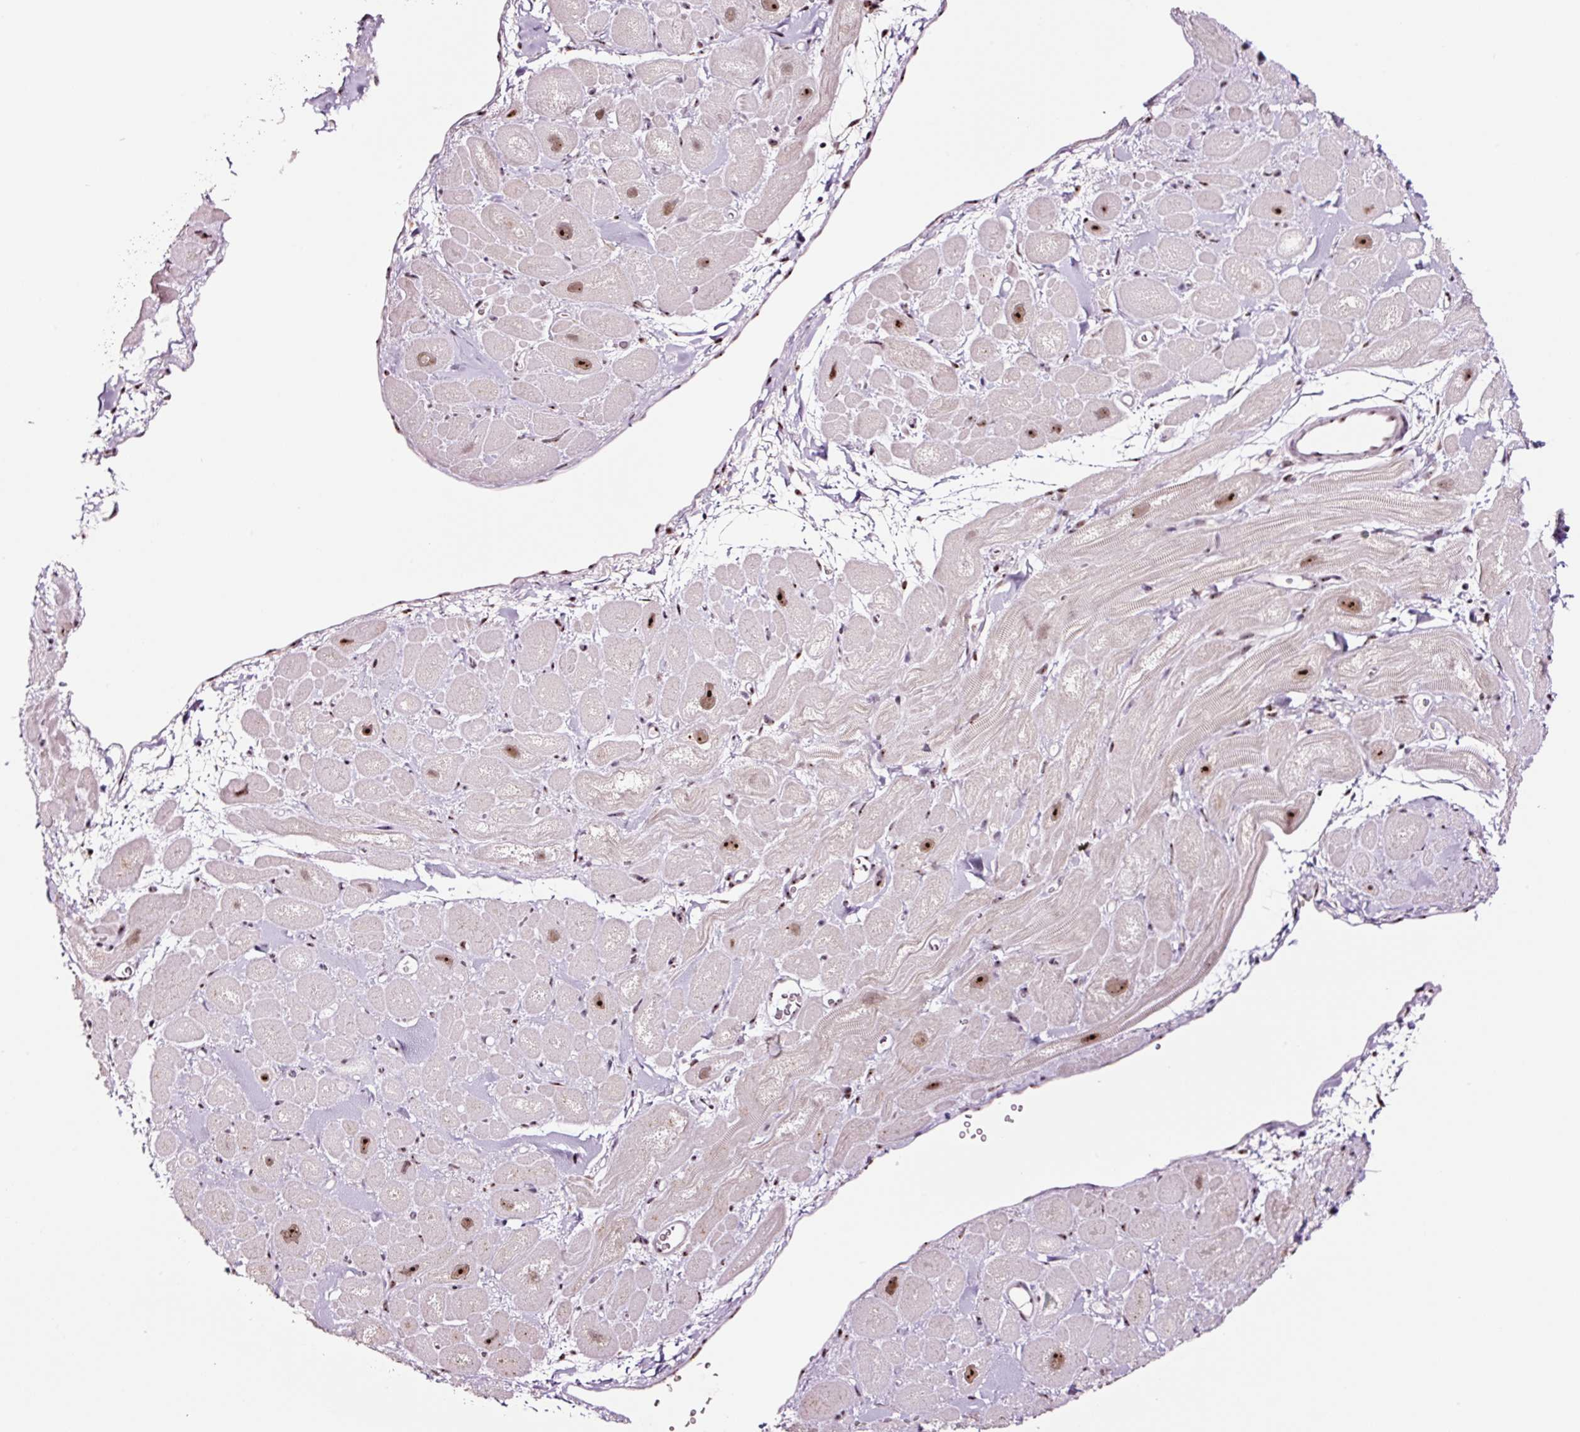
{"staining": {"intensity": "moderate", "quantity": ">75%", "location": "nuclear"}, "tissue": "heart muscle", "cell_type": "Cardiomyocytes", "image_type": "normal", "snomed": [{"axis": "morphology", "description": "Normal tissue, NOS"}, {"axis": "topography", "description": "Heart"}], "caption": "Benign heart muscle was stained to show a protein in brown. There is medium levels of moderate nuclear staining in about >75% of cardiomyocytes.", "gene": "GNL3", "patient": {"sex": "male", "age": 49}}